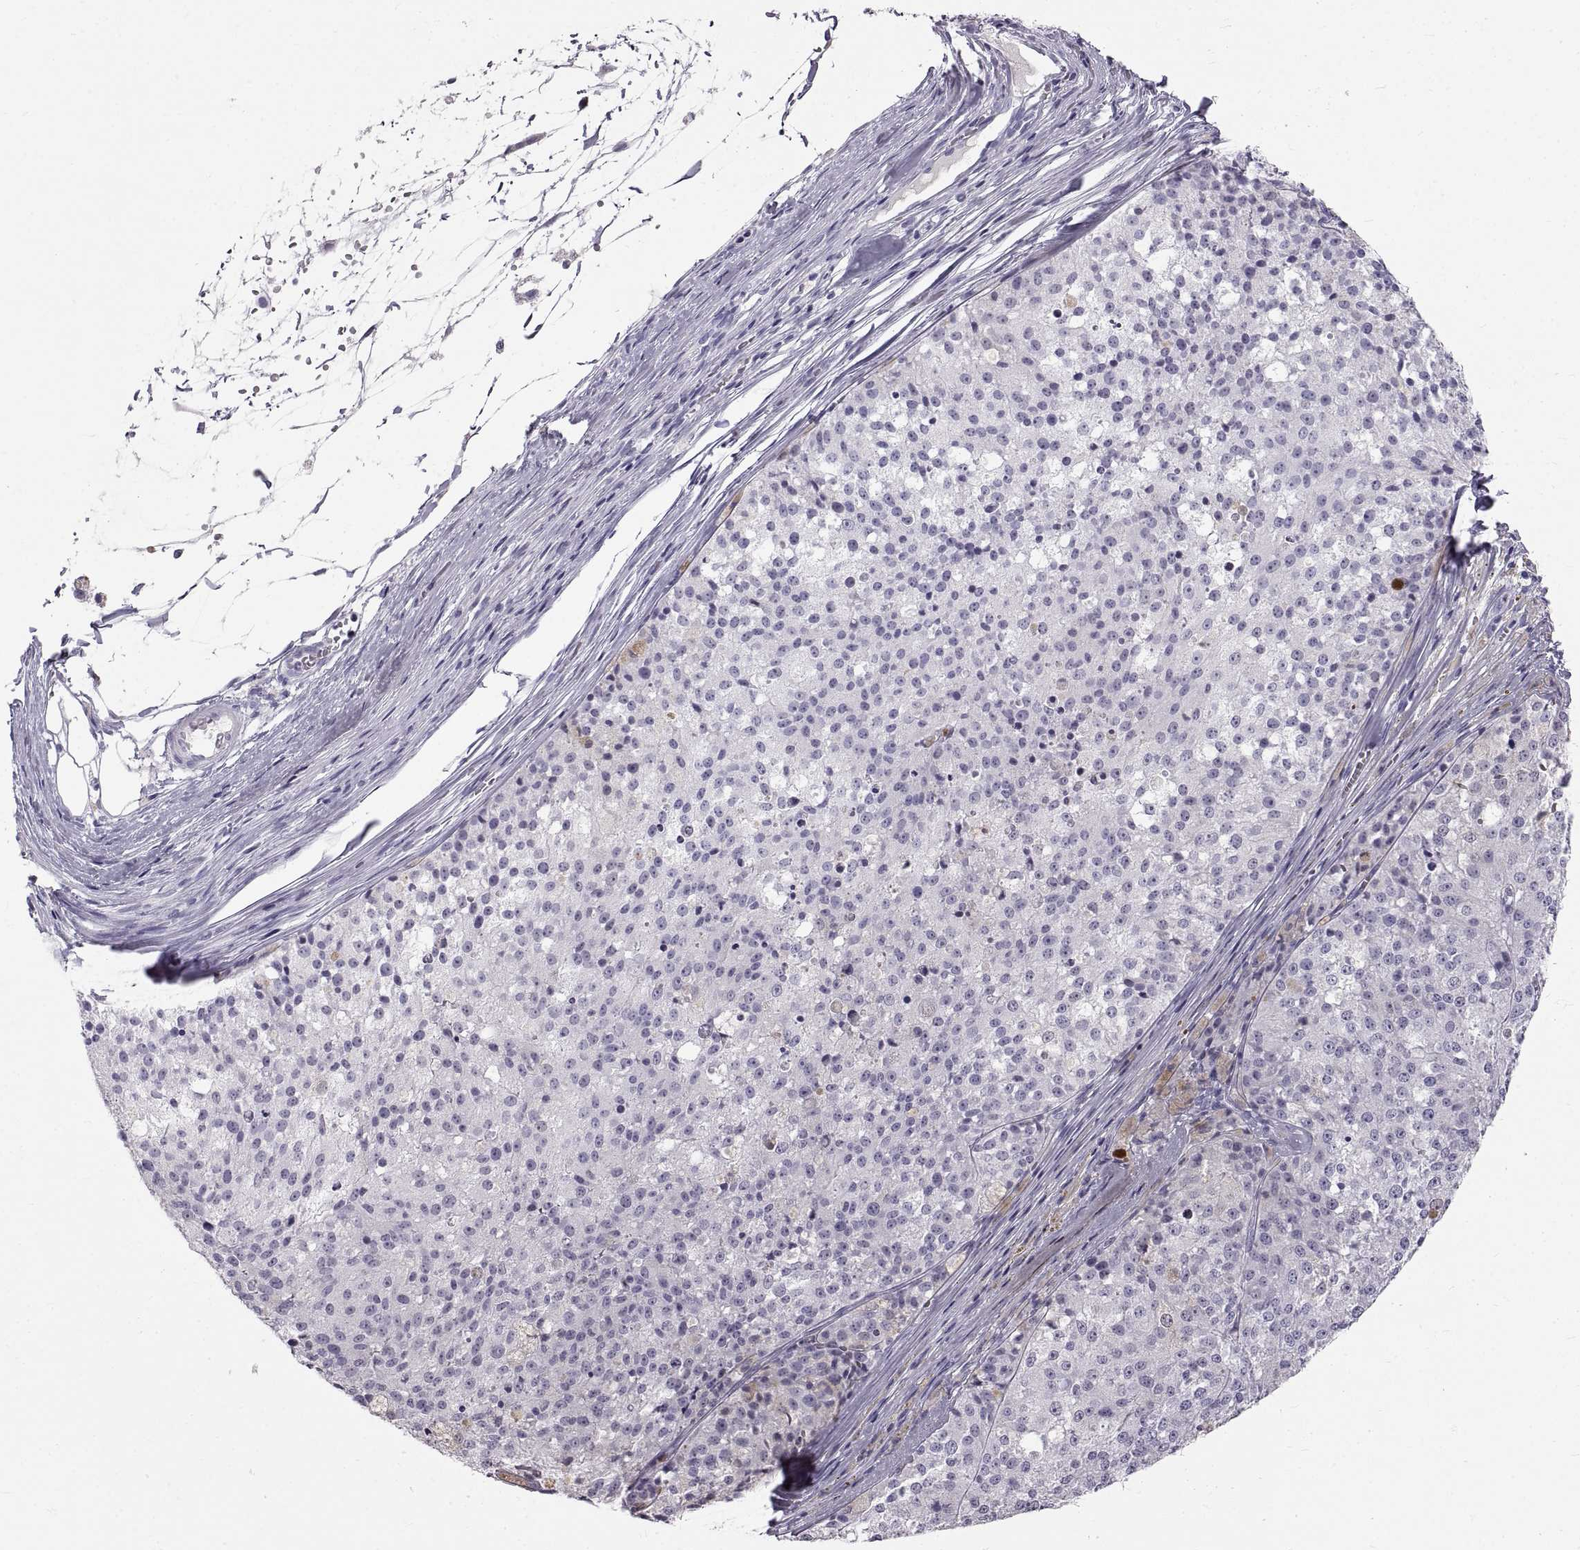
{"staining": {"intensity": "negative", "quantity": "none", "location": "none"}, "tissue": "melanoma", "cell_type": "Tumor cells", "image_type": "cancer", "snomed": [{"axis": "morphology", "description": "Malignant melanoma, Metastatic site"}, {"axis": "topography", "description": "Lymph node"}], "caption": "Histopathology image shows no protein positivity in tumor cells of malignant melanoma (metastatic site) tissue.", "gene": "WFDC8", "patient": {"sex": "female", "age": 64}}